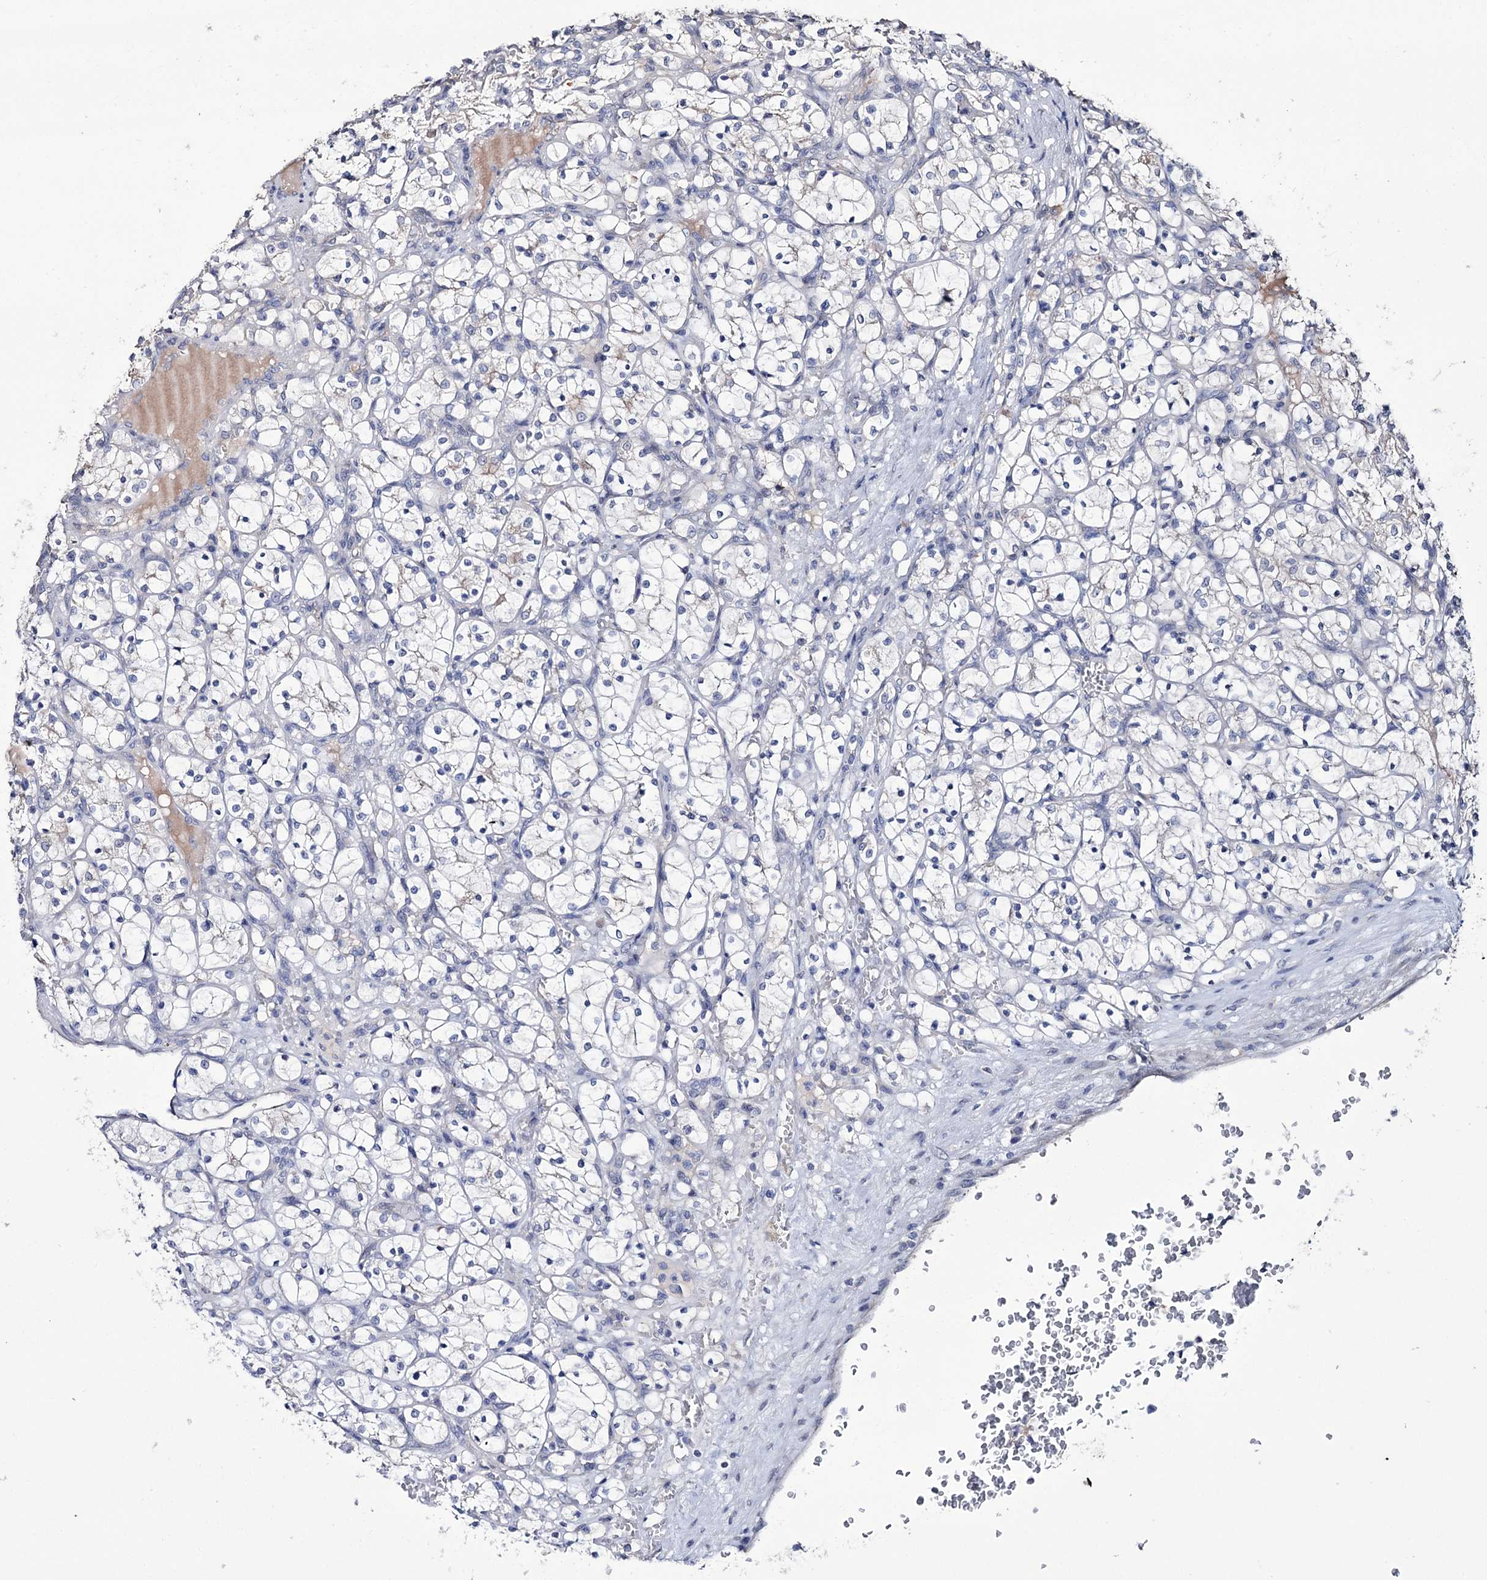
{"staining": {"intensity": "negative", "quantity": "none", "location": "none"}, "tissue": "renal cancer", "cell_type": "Tumor cells", "image_type": "cancer", "snomed": [{"axis": "morphology", "description": "Adenocarcinoma, NOS"}, {"axis": "topography", "description": "Kidney"}], "caption": "High magnification brightfield microscopy of renal cancer (adenocarcinoma) stained with DAB (3,3'-diaminobenzidine) (brown) and counterstained with hematoxylin (blue): tumor cells show no significant positivity.", "gene": "EPB41L5", "patient": {"sex": "female", "age": 69}}